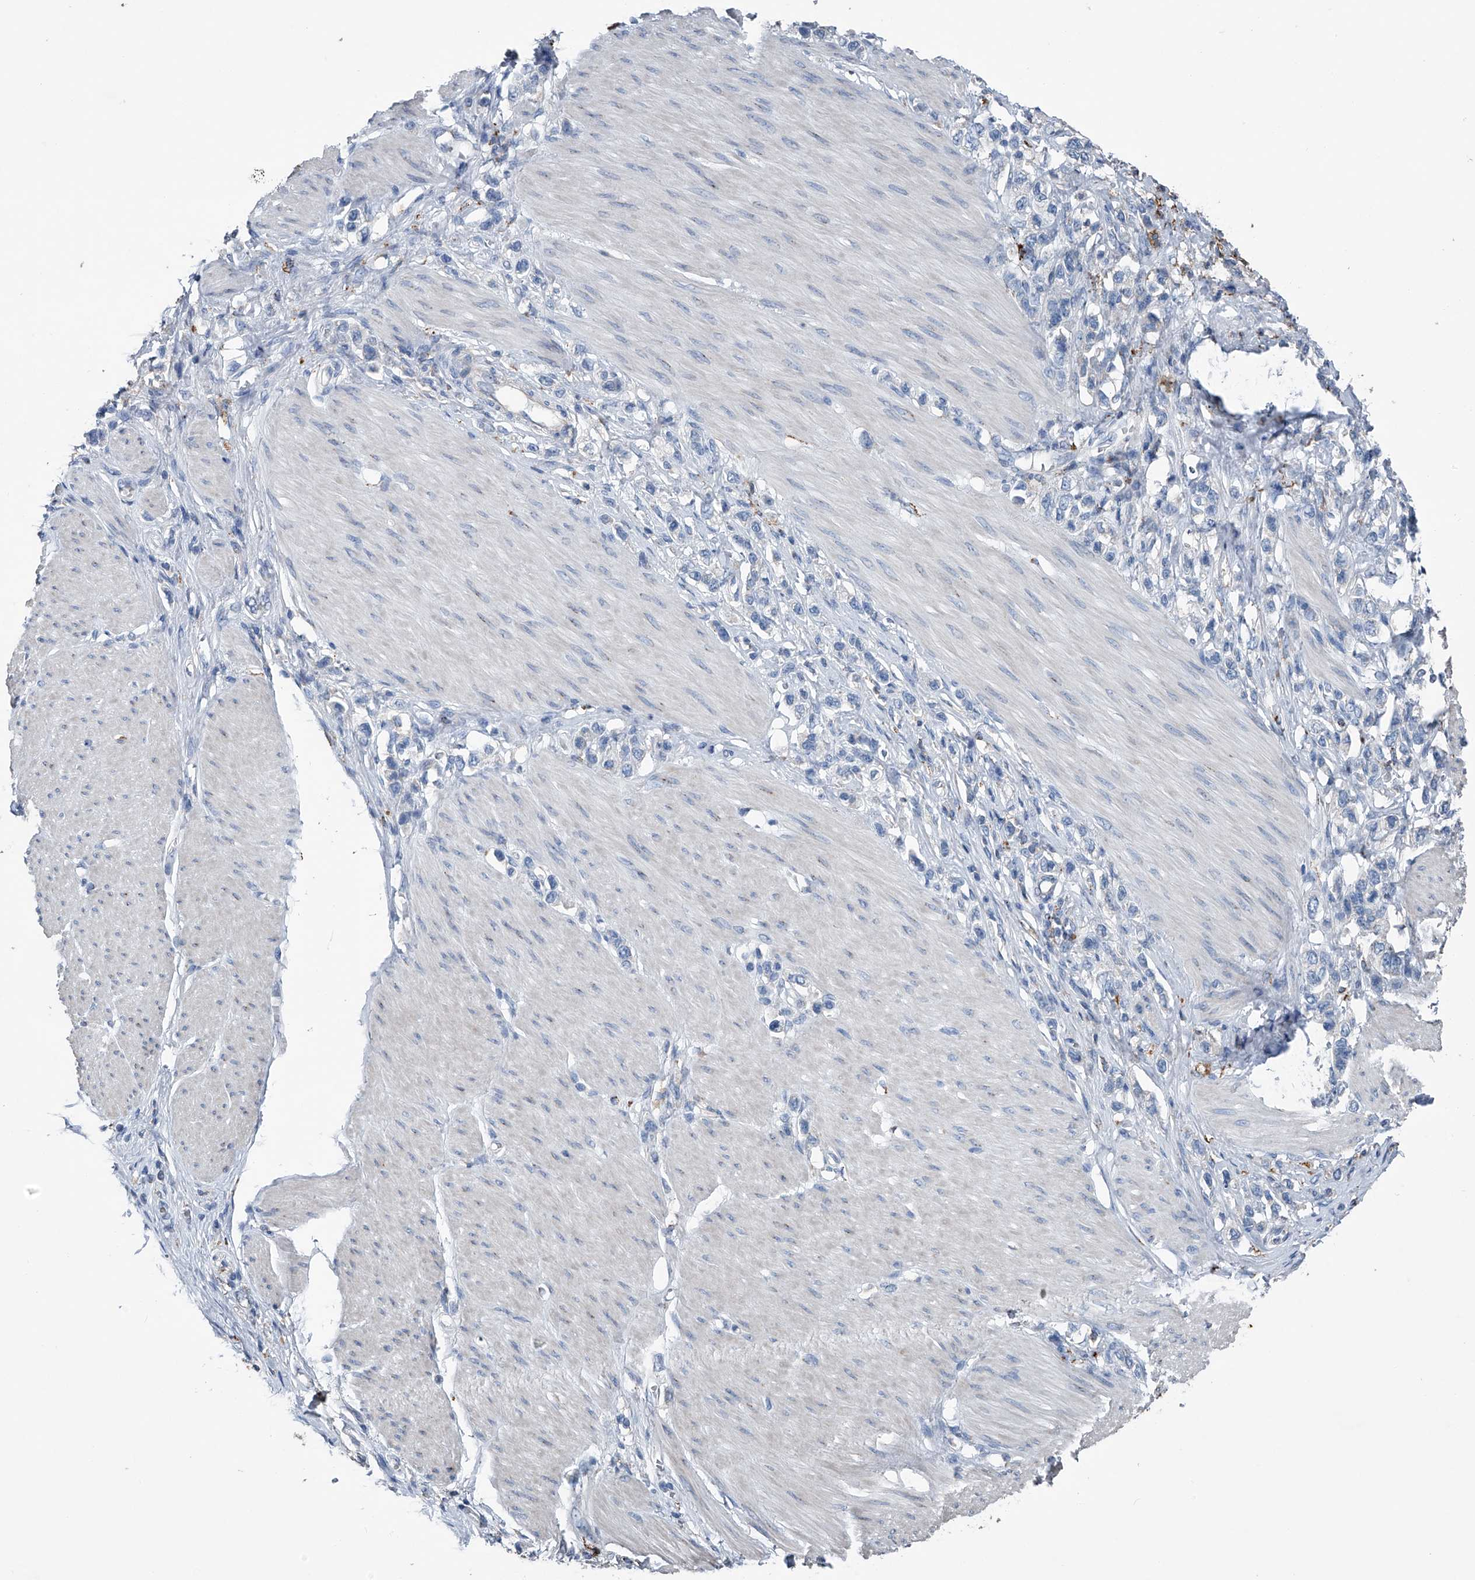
{"staining": {"intensity": "negative", "quantity": "none", "location": "none"}, "tissue": "stomach cancer", "cell_type": "Tumor cells", "image_type": "cancer", "snomed": [{"axis": "morphology", "description": "Adenocarcinoma, NOS"}, {"axis": "topography", "description": "Stomach"}], "caption": "A micrograph of adenocarcinoma (stomach) stained for a protein exhibits no brown staining in tumor cells.", "gene": "ZNF772", "patient": {"sex": "female", "age": 65}}